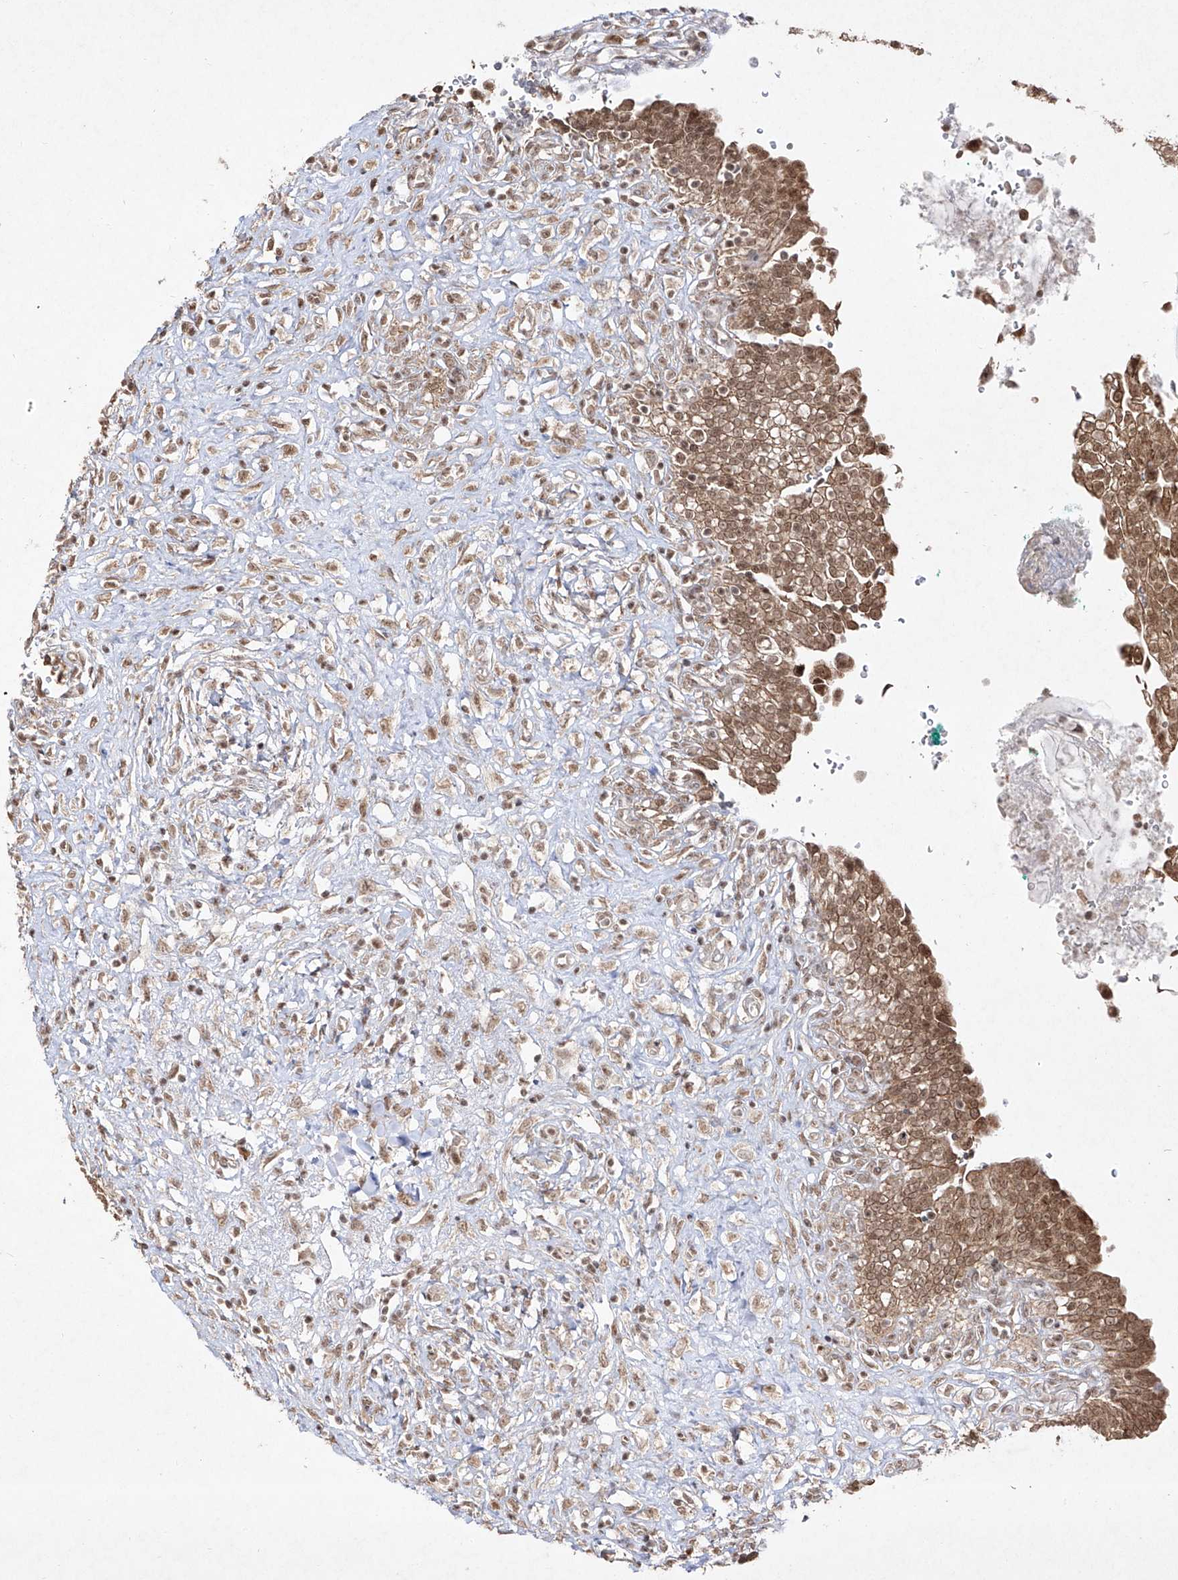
{"staining": {"intensity": "moderate", "quantity": ">75%", "location": "cytoplasmic/membranous,nuclear"}, "tissue": "urinary bladder", "cell_type": "Urothelial cells", "image_type": "normal", "snomed": [{"axis": "morphology", "description": "Urothelial carcinoma, High grade"}, {"axis": "topography", "description": "Urinary bladder"}], "caption": "DAB immunohistochemical staining of benign urinary bladder exhibits moderate cytoplasmic/membranous,nuclear protein positivity in approximately >75% of urothelial cells. The protein of interest is stained brown, and the nuclei are stained in blue (DAB IHC with brightfield microscopy, high magnification).", "gene": "SNRNP27", "patient": {"sex": "male", "age": 46}}